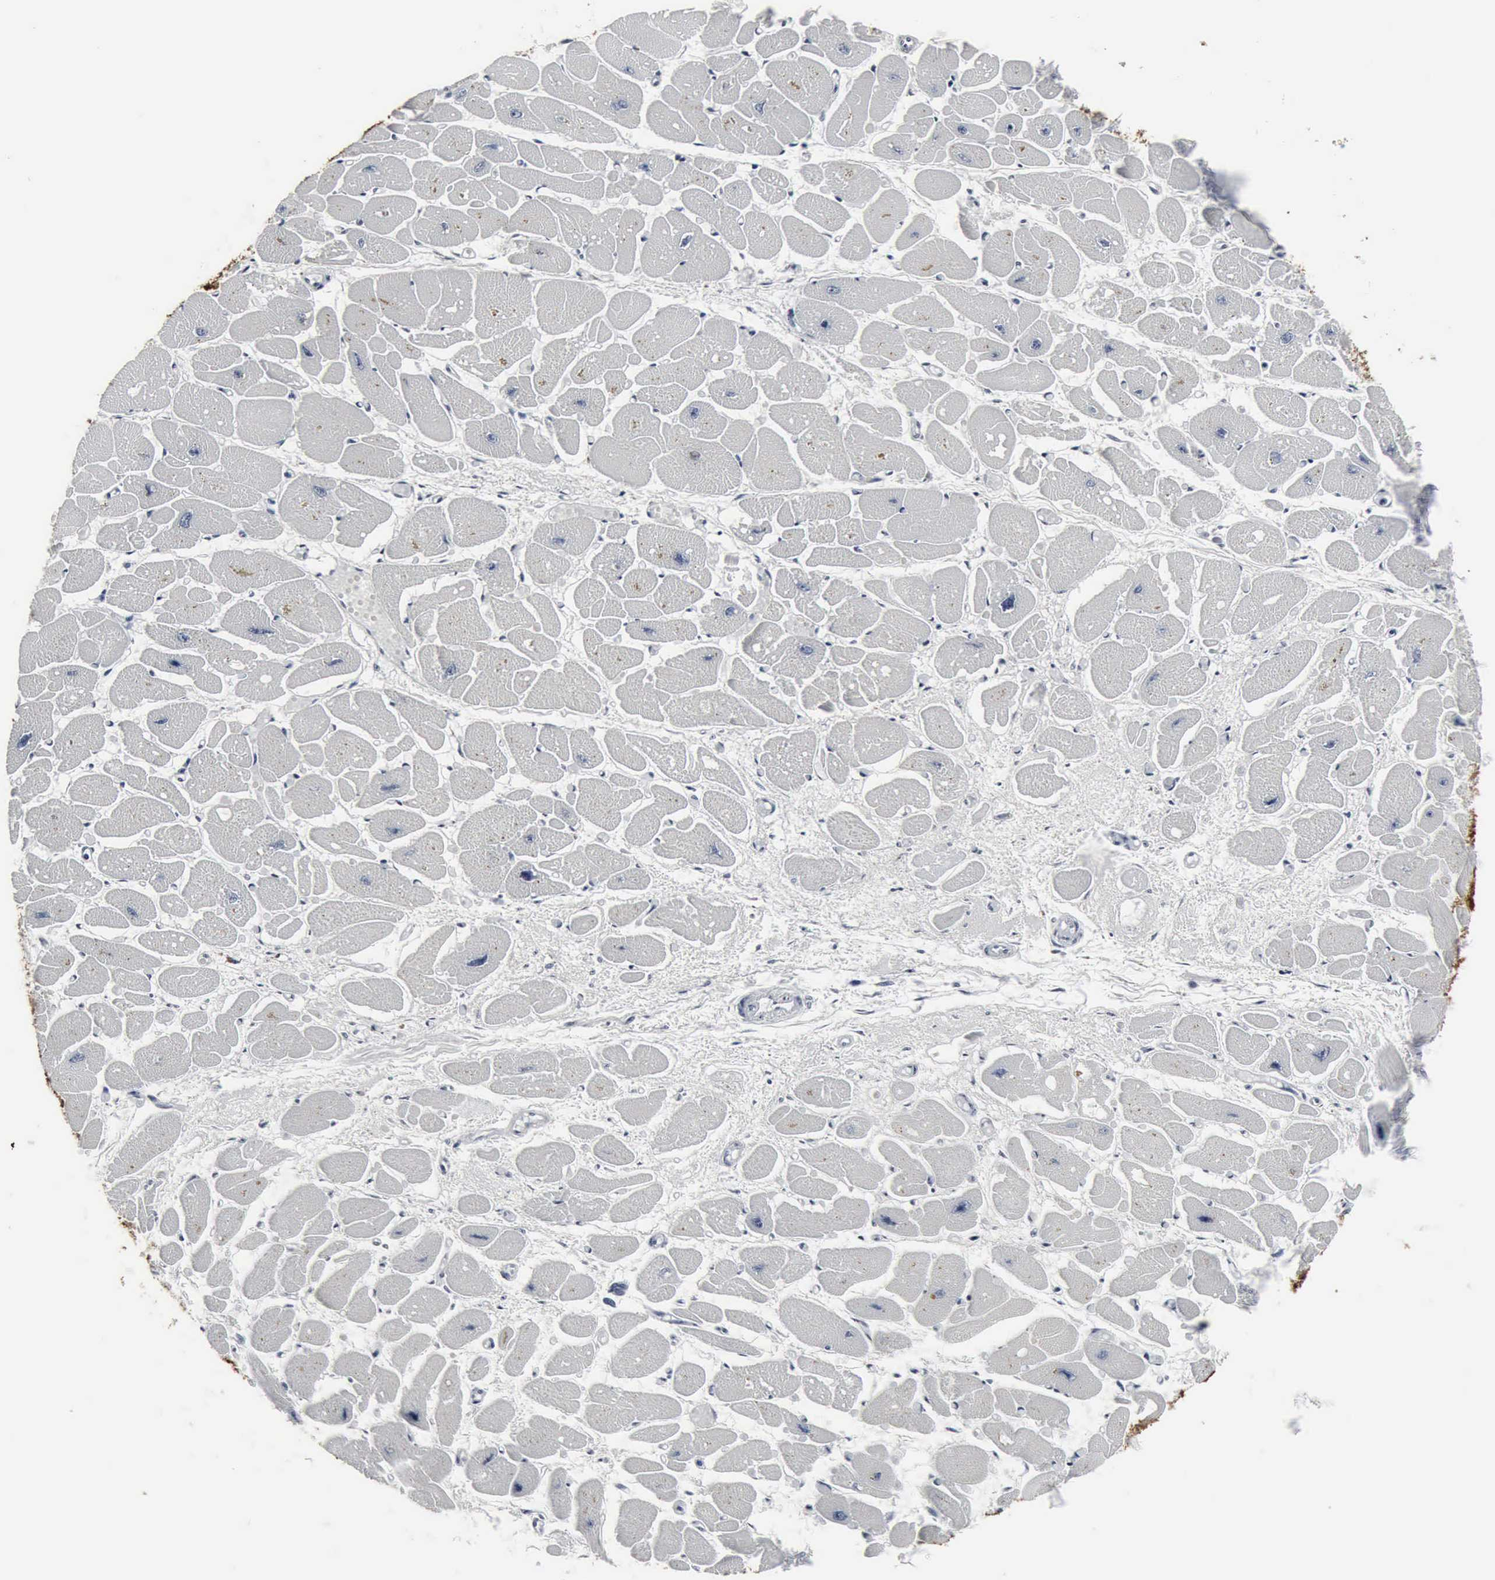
{"staining": {"intensity": "negative", "quantity": "none", "location": "none"}, "tissue": "heart muscle", "cell_type": "Cardiomyocytes", "image_type": "normal", "snomed": [{"axis": "morphology", "description": "Normal tissue, NOS"}, {"axis": "topography", "description": "Heart"}], "caption": "IHC of benign heart muscle demonstrates no positivity in cardiomyocytes.", "gene": "SNAP25", "patient": {"sex": "female", "age": 54}}